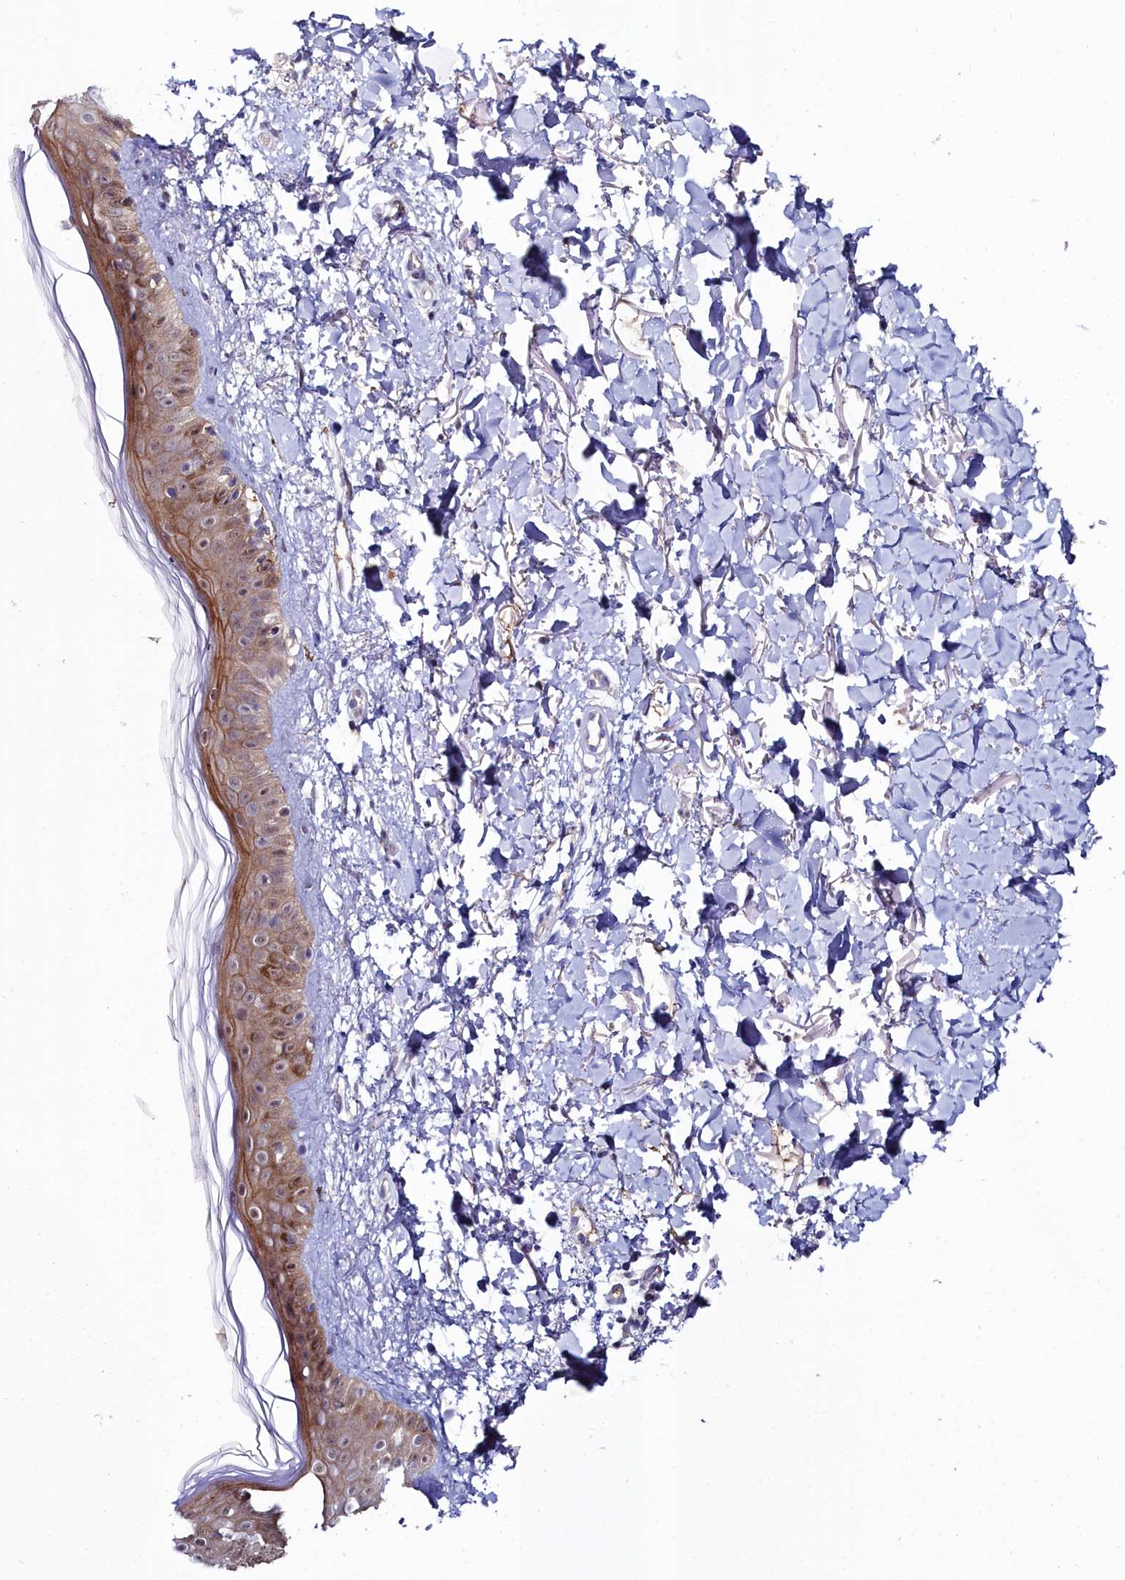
{"staining": {"intensity": "moderate", "quantity": ">75%", "location": "cytoplasmic/membranous"}, "tissue": "skin", "cell_type": "Fibroblasts", "image_type": "normal", "snomed": [{"axis": "morphology", "description": "Normal tissue, NOS"}, {"axis": "topography", "description": "Skin"}], "caption": "High-power microscopy captured an immunohistochemistry histopathology image of benign skin, revealing moderate cytoplasmic/membranous positivity in about >75% of fibroblasts.", "gene": "KCTD18", "patient": {"sex": "female", "age": 58}}